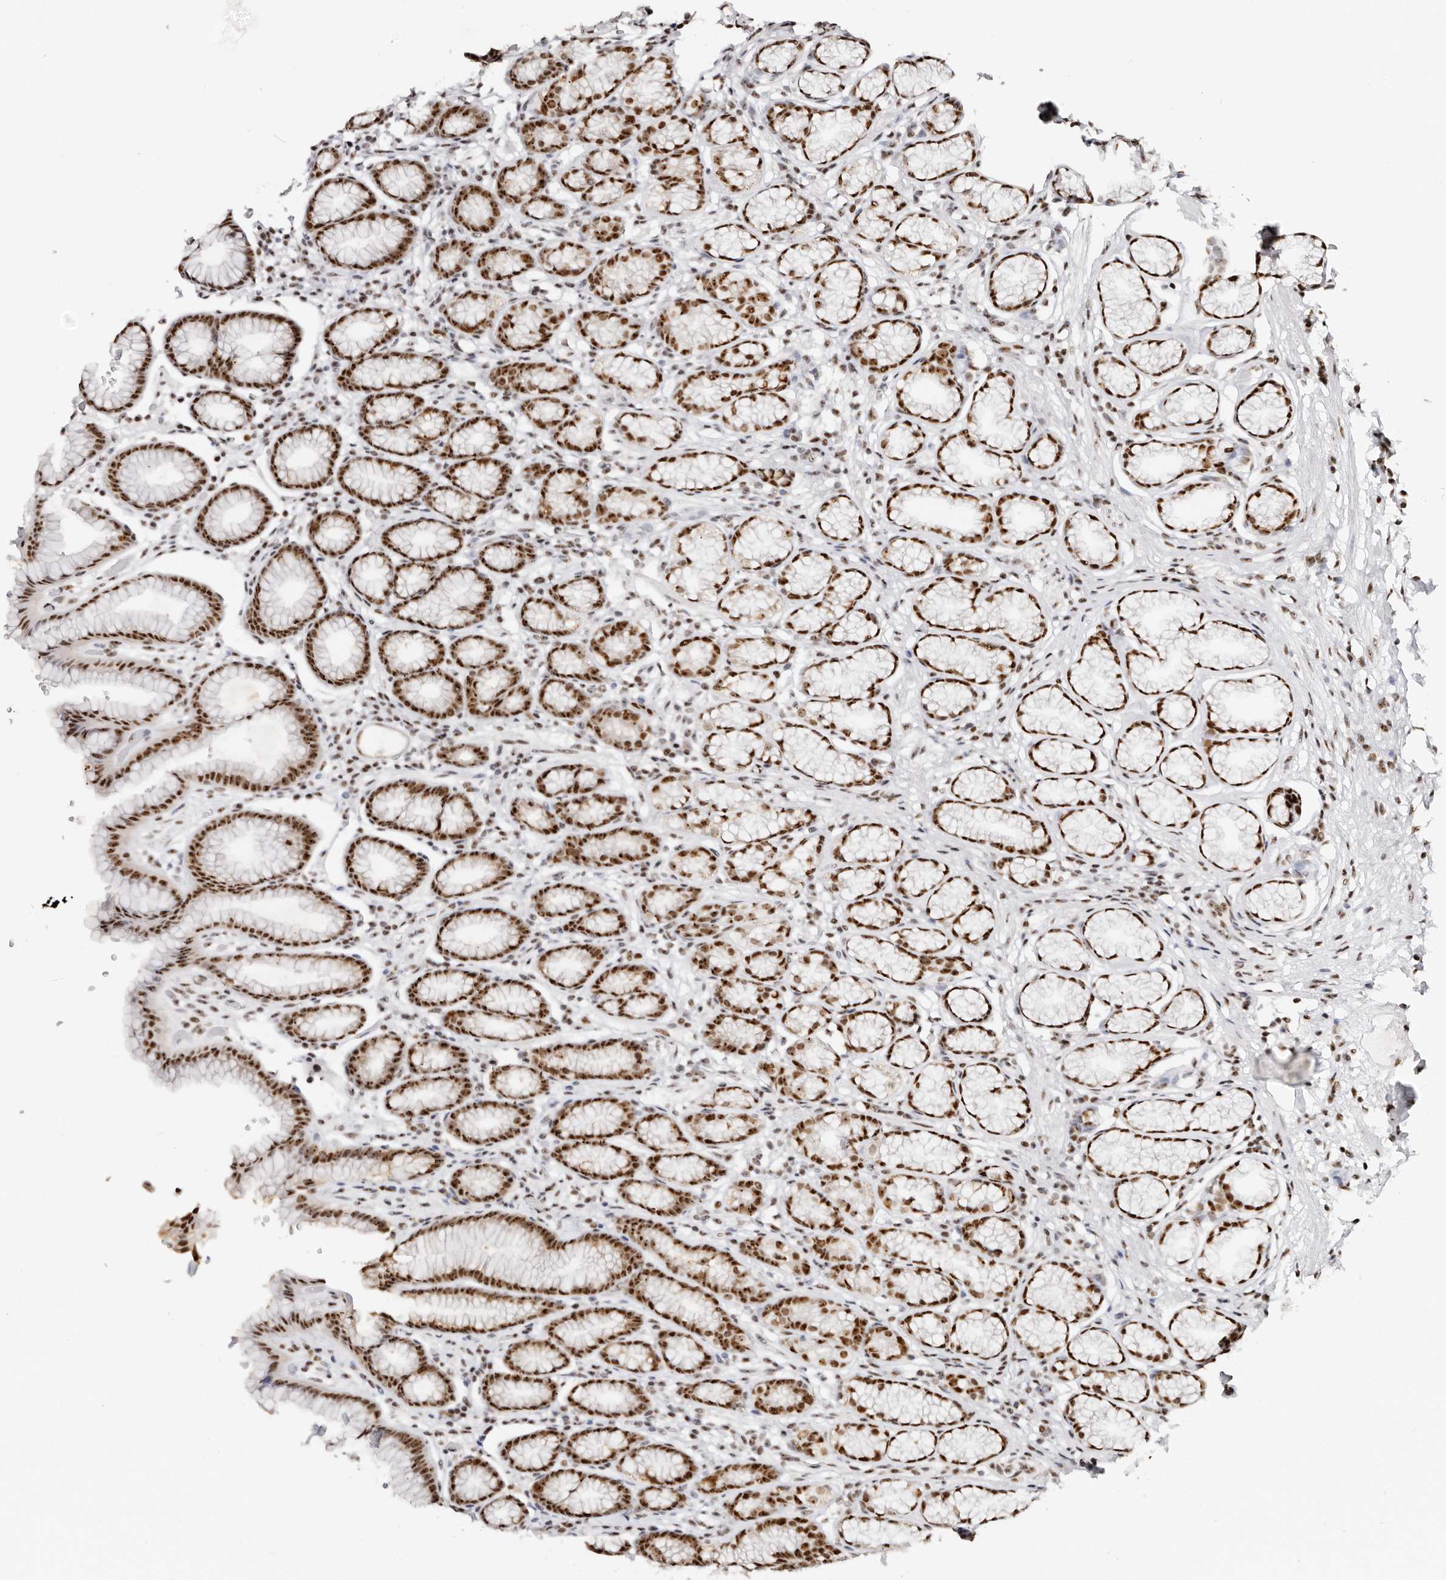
{"staining": {"intensity": "strong", "quantity": "25%-75%", "location": "nuclear"}, "tissue": "stomach", "cell_type": "Glandular cells", "image_type": "normal", "snomed": [{"axis": "morphology", "description": "Normal tissue, NOS"}, {"axis": "topography", "description": "Stomach"}], "caption": "Protein staining displays strong nuclear expression in approximately 25%-75% of glandular cells in benign stomach.", "gene": "IQGAP3", "patient": {"sex": "male", "age": 42}}